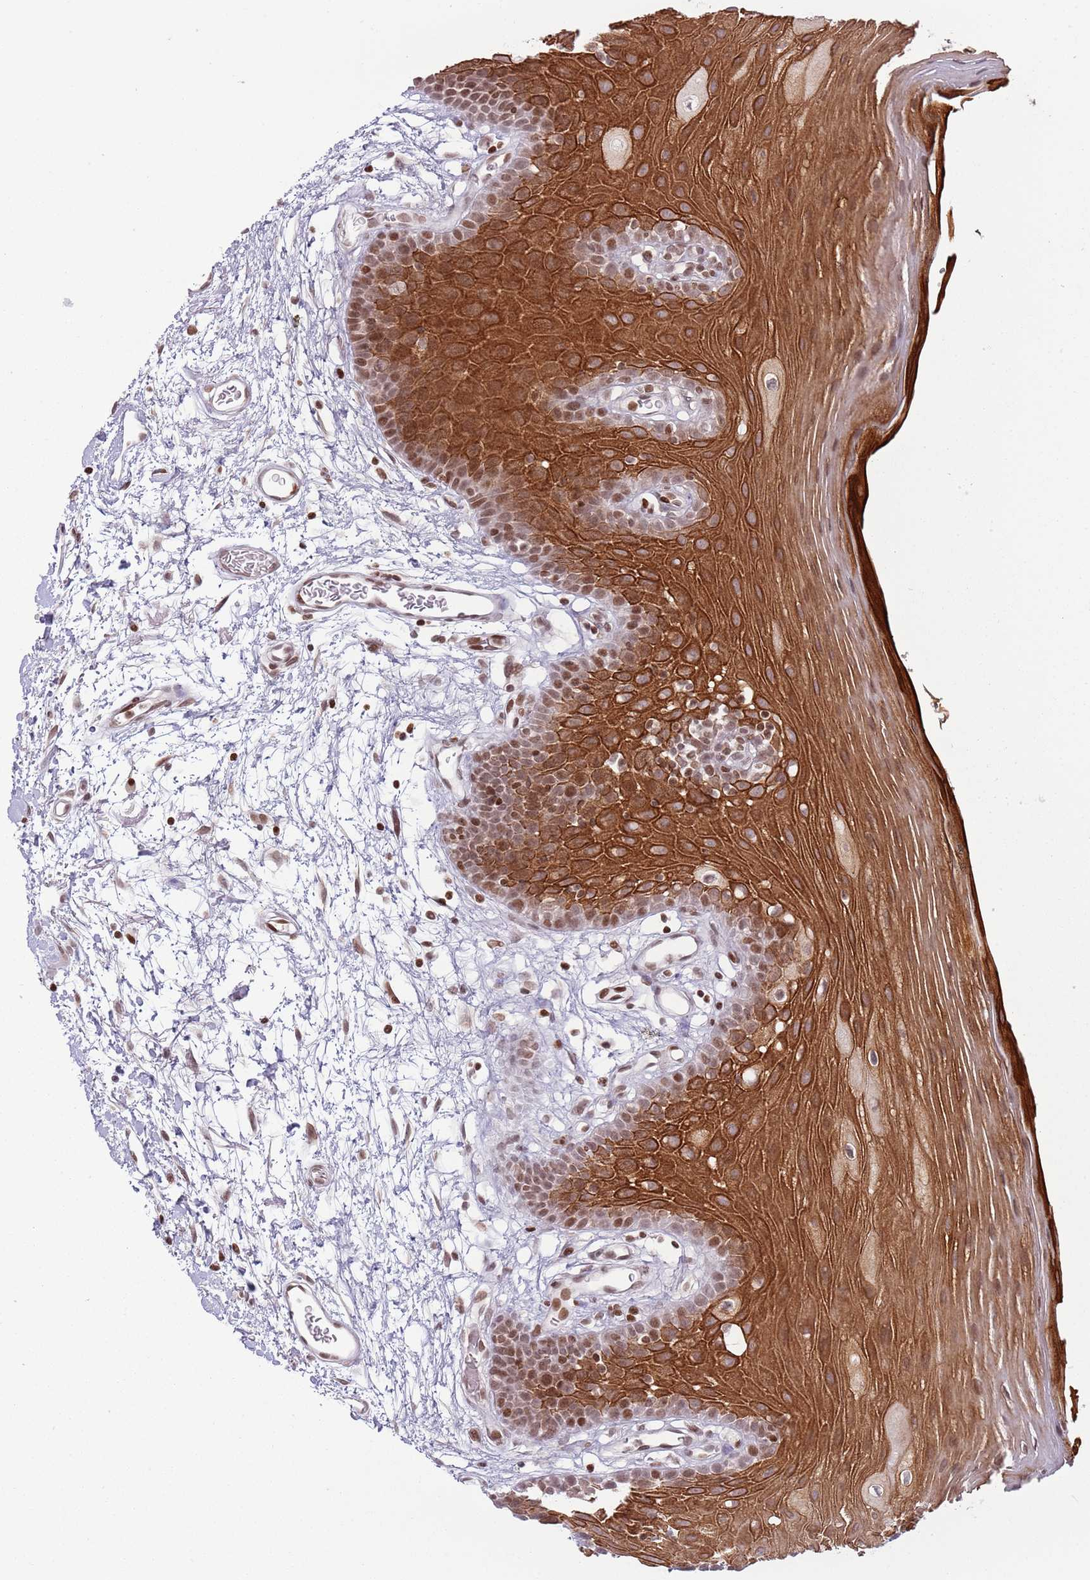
{"staining": {"intensity": "strong", "quantity": ">75%", "location": "cytoplasmic/membranous,nuclear"}, "tissue": "oral mucosa", "cell_type": "Squamous epithelial cells", "image_type": "normal", "snomed": [{"axis": "morphology", "description": "Normal tissue, NOS"}, {"axis": "topography", "description": "Oral tissue"}, {"axis": "topography", "description": "Tounge, NOS"}], "caption": "Protein expression analysis of normal oral mucosa reveals strong cytoplasmic/membranous,nuclear staining in about >75% of squamous epithelial cells.", "gene": "SH3RF3", "patient": {"sex": "female", "age": 81}}